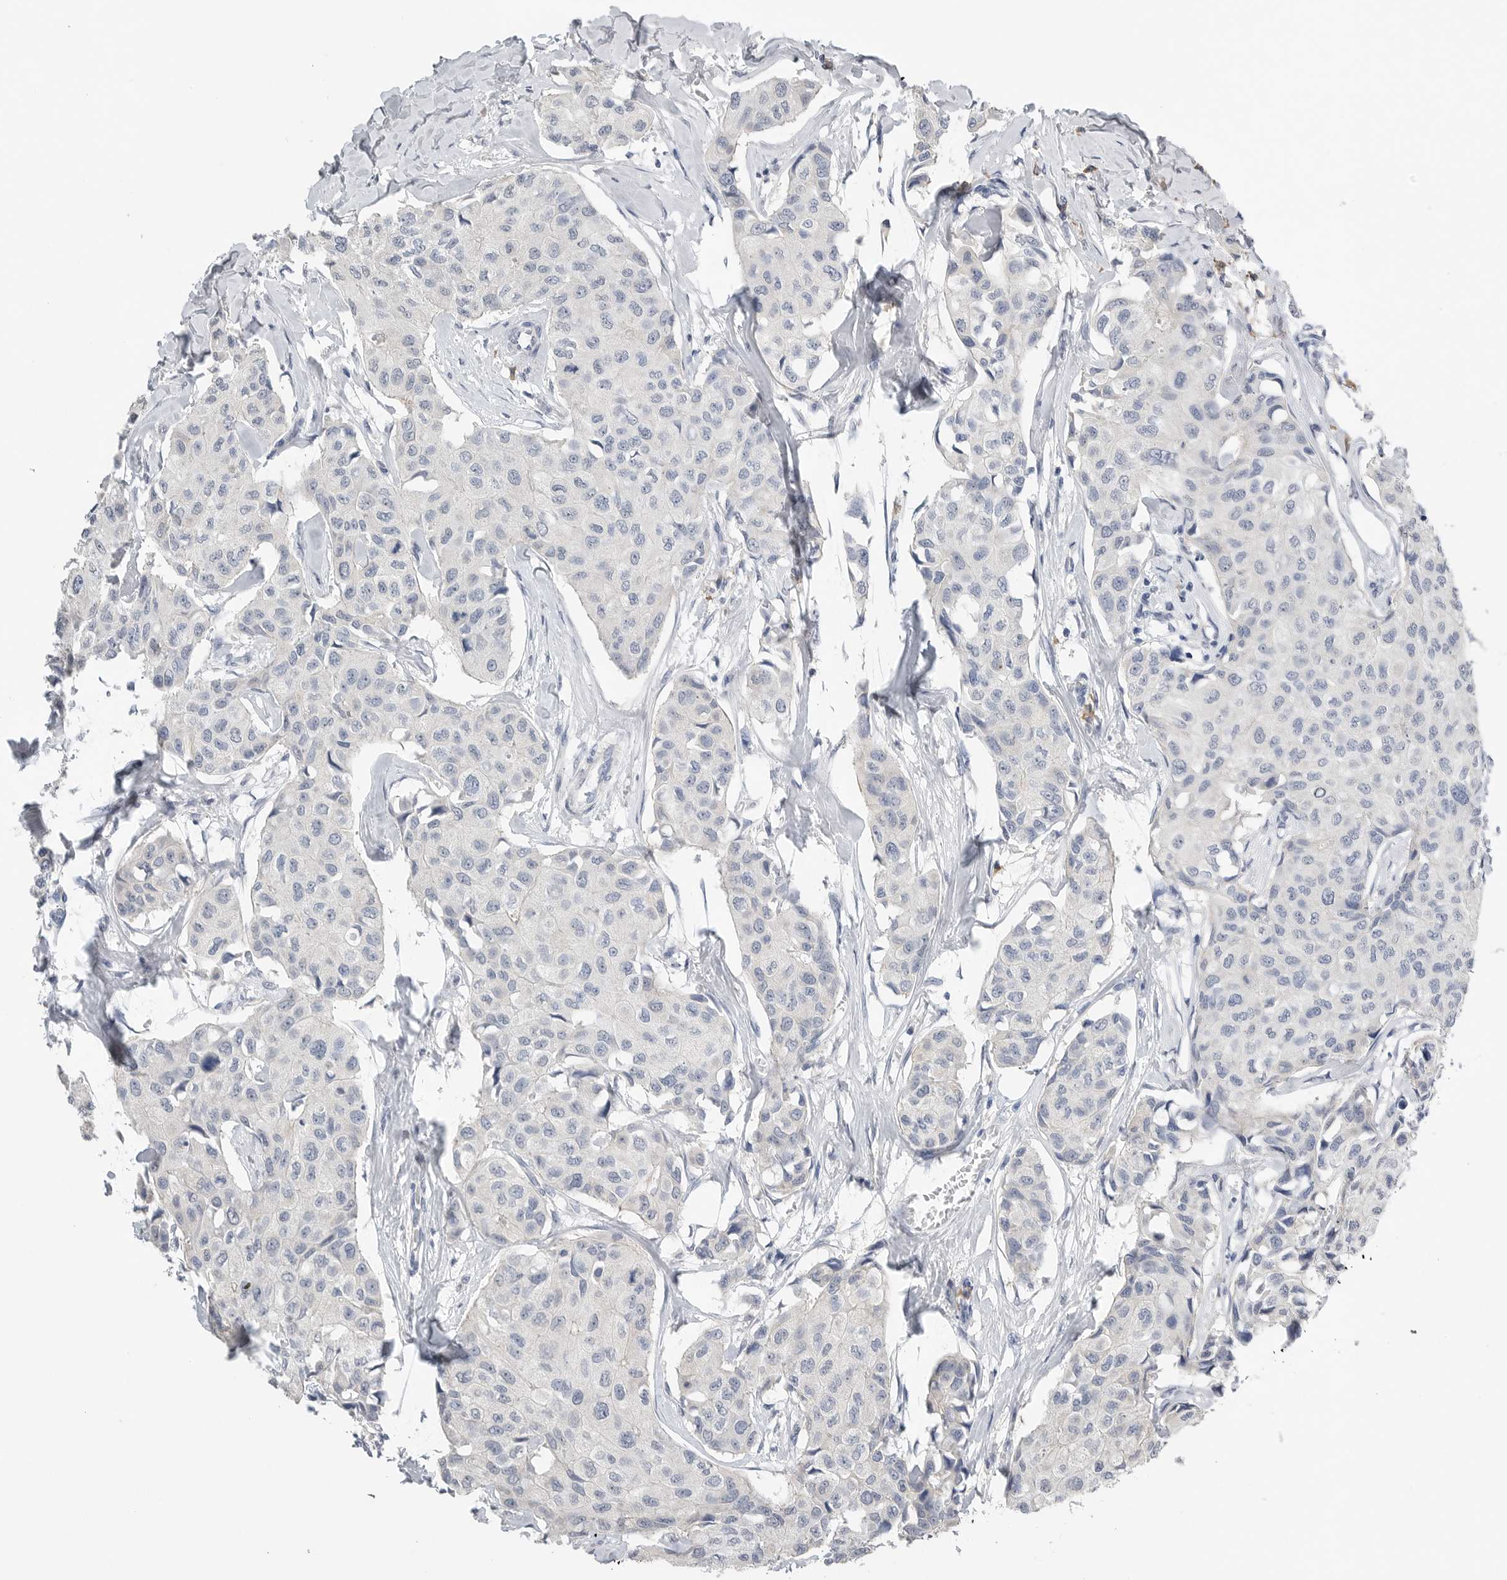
{"staining": {"intensity": "negative", "quantity": "none", "location": "none"}, "tissue": "breast cancer", "cell_type": "Tumor cells", "image_type": "cancer", "snomed": [{"axis": "morphology", "description": "Duct carcinoma"}, {"axis": "topography", "description": "Breast"}], "caption": "Tumor cells show no significant positivity in breast invasive ductal carcinoma.", "gene": "FABP6", "patient": {"sex": "female", "age": 80}}